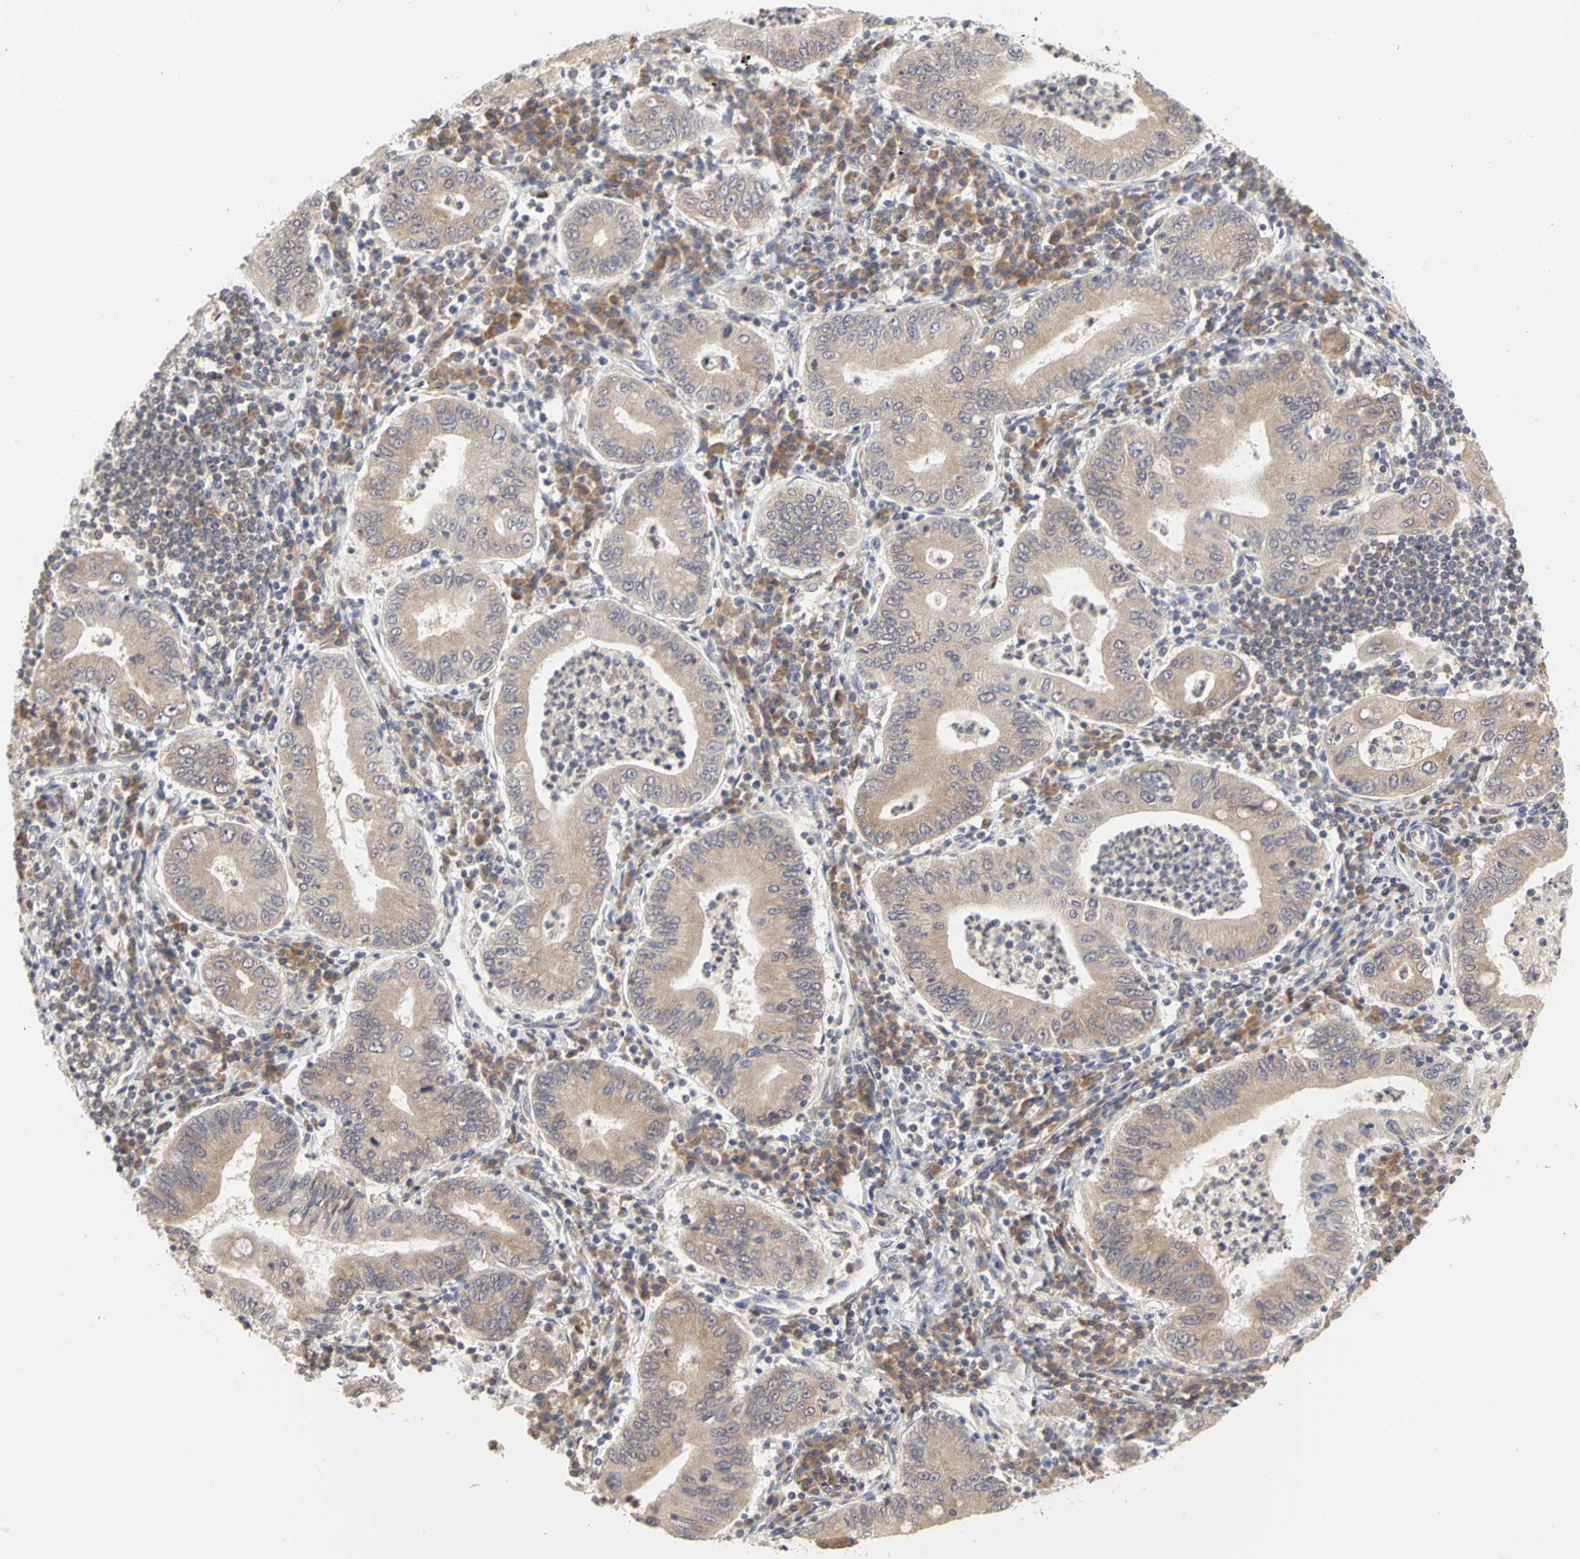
{"staining": {"intensity": "weak", "quantity": ">75%", "location": "cytoplasmic/membranous"}, "tissue": "stomach cancer", "cell_type": "Tumor cells", "image_type": "cancer", "snomed": [{"axis": "morphology", "description": "Normal tissue, NOS"}, {"axis": "morphology", "description": "Adenocarcinoma, NOS"}, {"axis": "topography", "description": "Esophagus"}, {"axis": "topography", "description": "Stomach, upper"}, {"axis": "topography", "description": "Peripheral nerve tissue"}], "caption": "IHC of stomach cancer (adenocarcinoma) reveals low levels of weak cytoplasmic/membranous expression in approximately >75% of tumor cells.", "gene": "IRAK1", "patient": {"sex": "male", "age": 62}}